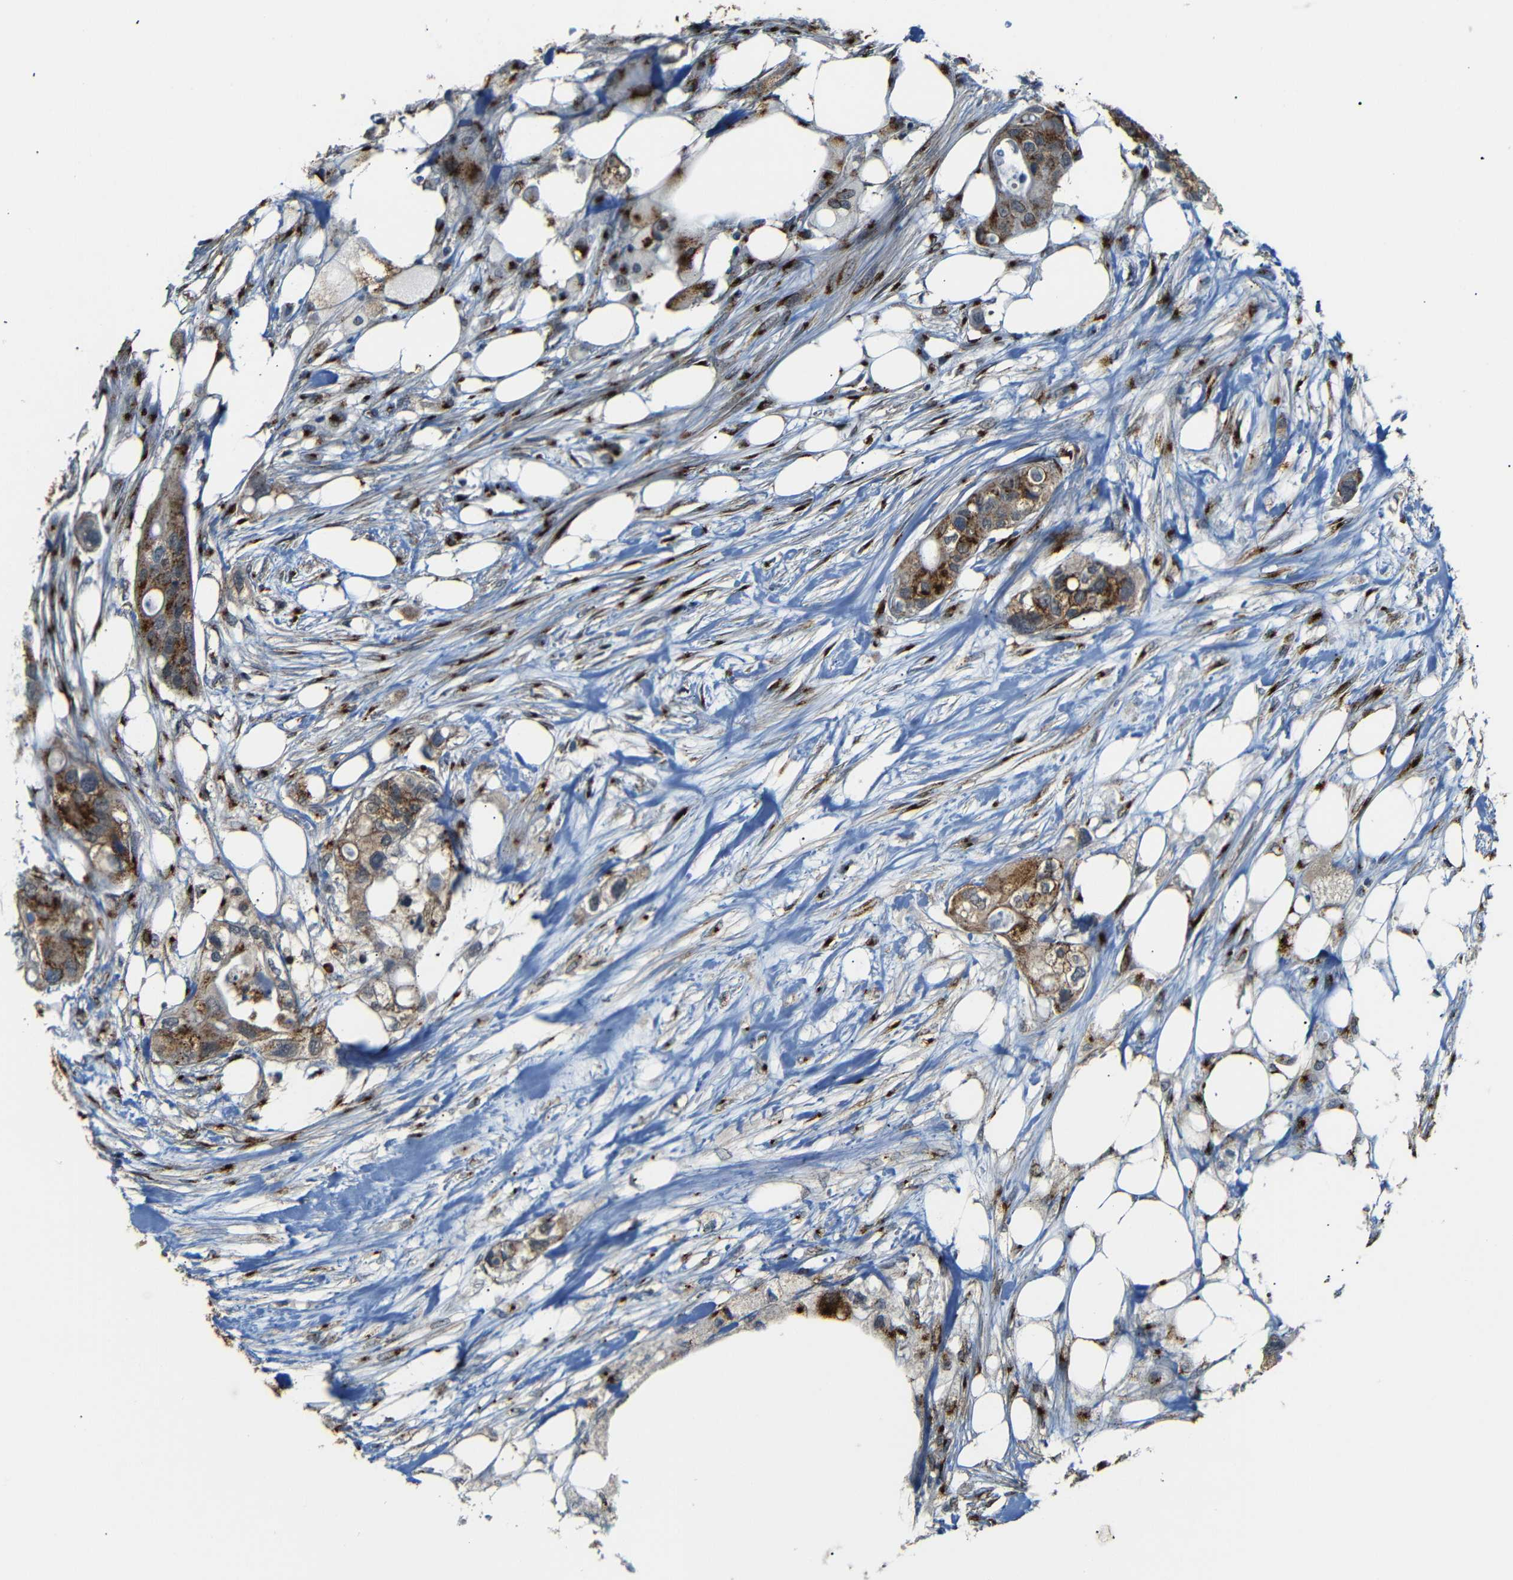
{"staining": {"intensity": "moderate", "quantity": ">75%", "location": "cytoplasmic/membranous"}, "tissue": "colorectal cancer", "cell_type": "Tumor cells", "image_type": "cancer", "snomed": [{"axis": "morphology", "description": "Adenocarcinoma, NOS"}, {"axis": "topography", "description": "Colon"}], "caption": "Immunohistochemical staining of human adenocarcinoma (colorectal) reveals medium levels of moderate cytoplasmic/membranous protein expression in approximately >75% of tumor cells.", "gene": "TGOLN2", "patient": {"sex": "female", "age": 57}}